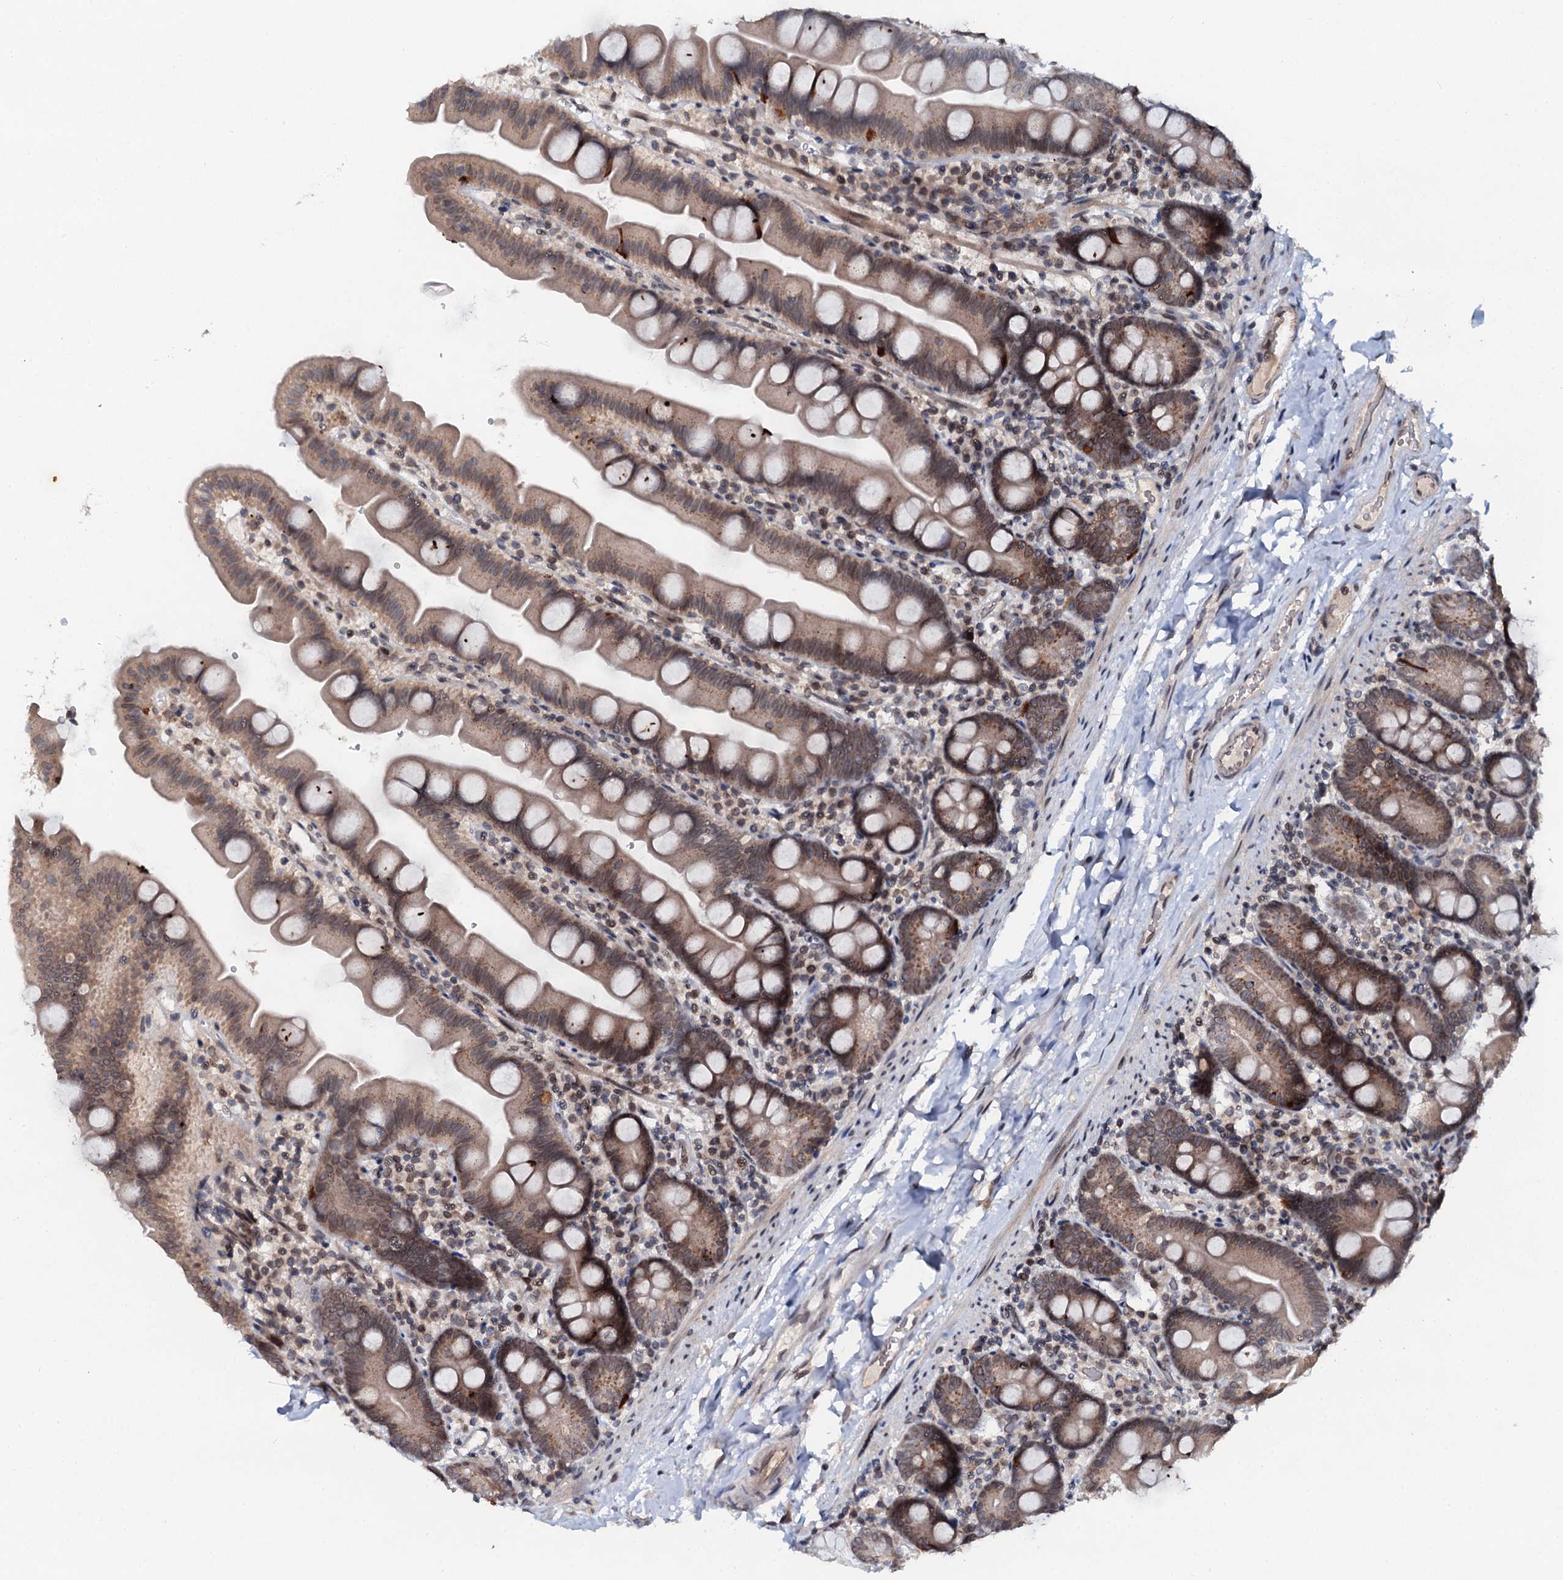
{"staining": {"intensity": "strong", "quantity": "<25%", "location": "cytoplasmic/membranous"}, "tissue": "small intestine", "cell_type": "Glandular cells", "image_type": "normal", "snomed": [{"axis": "morphology", "description": "Normal tissue, NOS"}, {"axis": "topography", "description": "Small intestine"}], "caption": "Unremarkable small intestine reveals strong cytoplasmic/membranous staining in approximately <25% of glandular cells.", "gene": "SNTA1", "patient": {"sex": "female", "age": 68}}